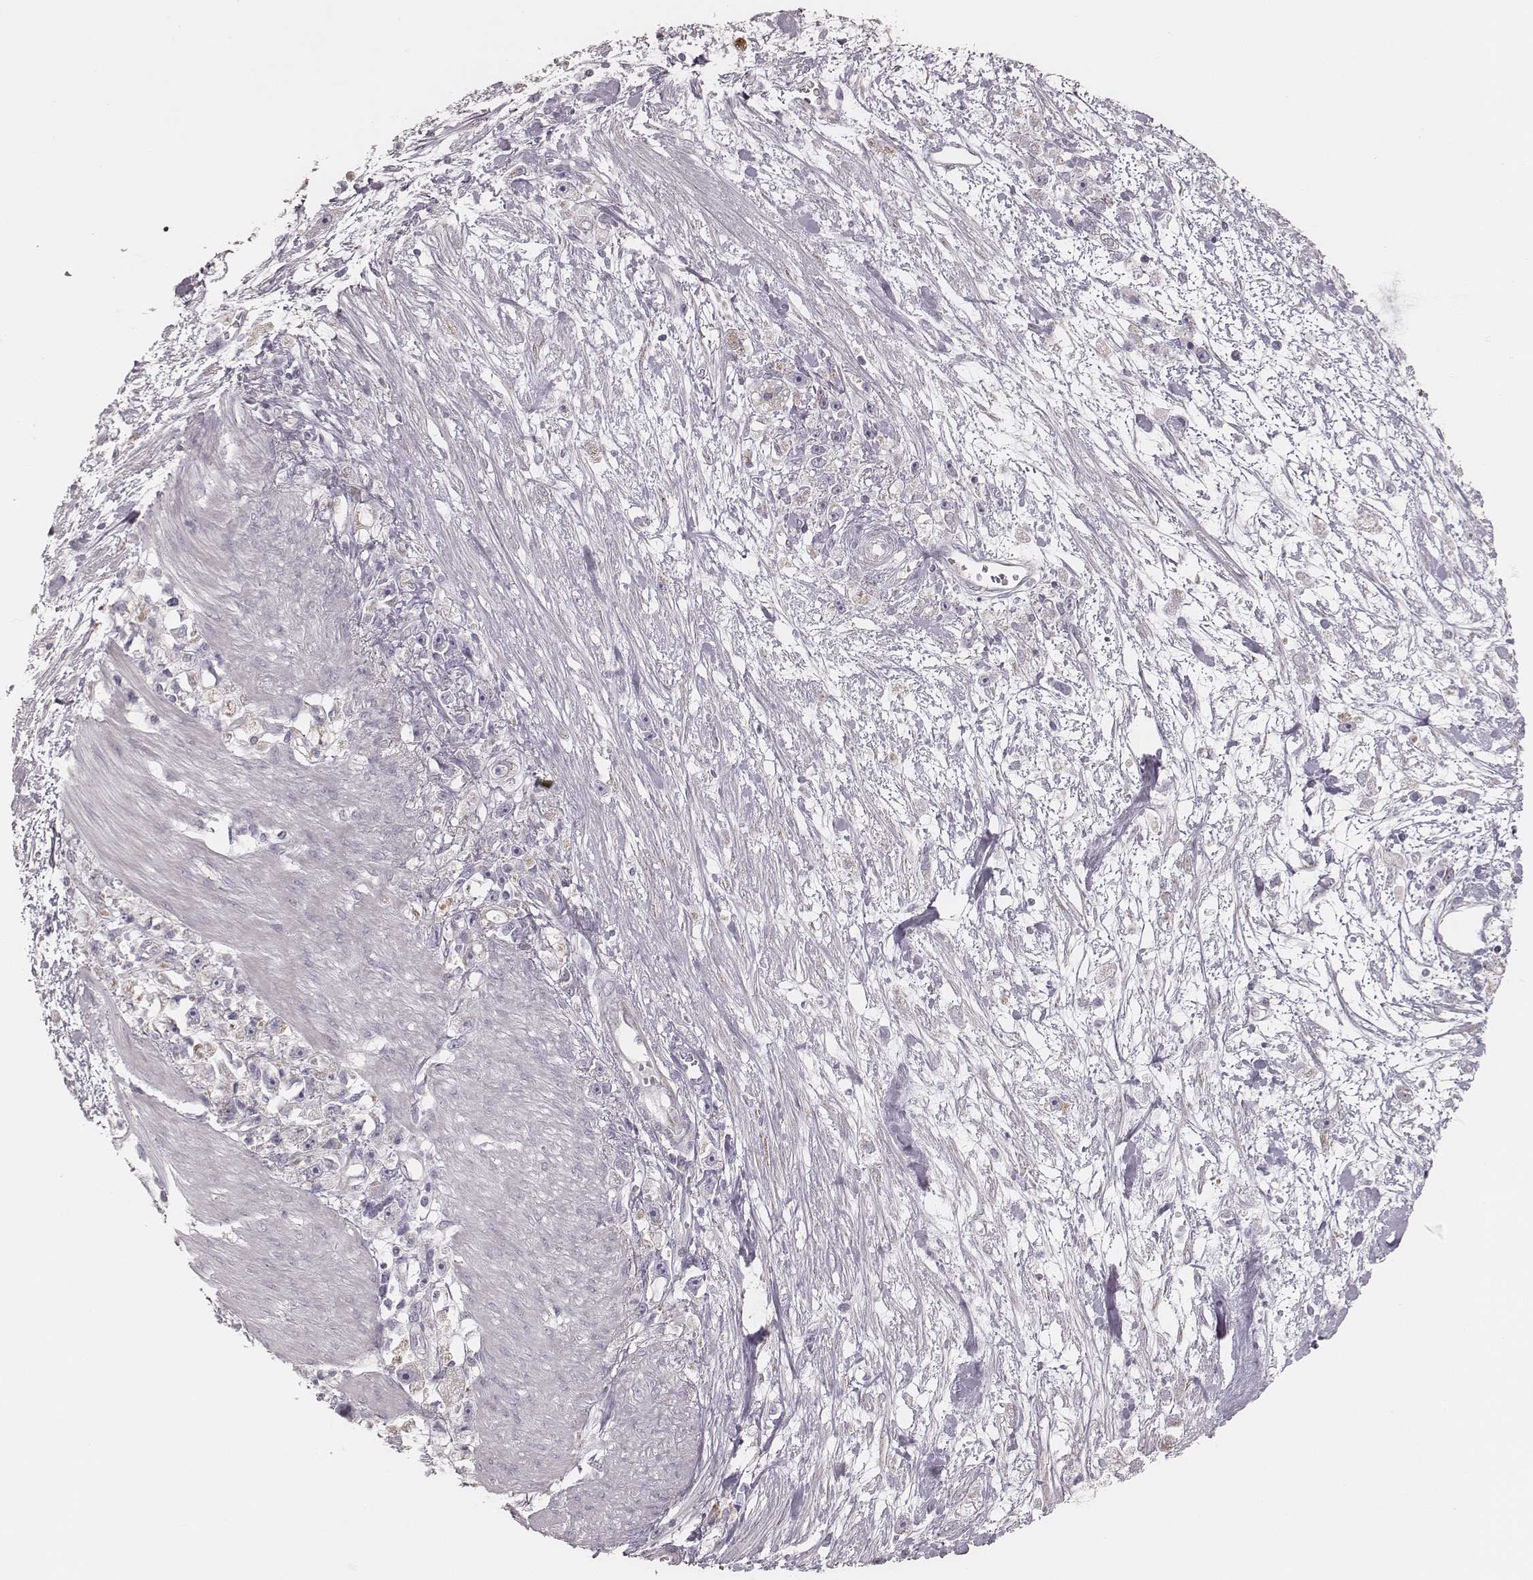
{"staining": {"intensity": "negative", "quantity": "none", "location": "none"}, "tissue": "stomach cancer", "cell_type": "Tumor cells", "image_type": "cancer", "snomed": [{"axis": "morphology", "description": "Adenocarcinoma, NOS"}, {"axis": "topography", "description": "Stomach"}], "caption": "Immunohistochemistry micrograph of neoplastic tissue: human adenocarcinoma (stomach) stained with DAB displays no significant protein expression in tumor cells.", "gene": "KIF5C", "patient": {"sex": "female", "age": 59}}